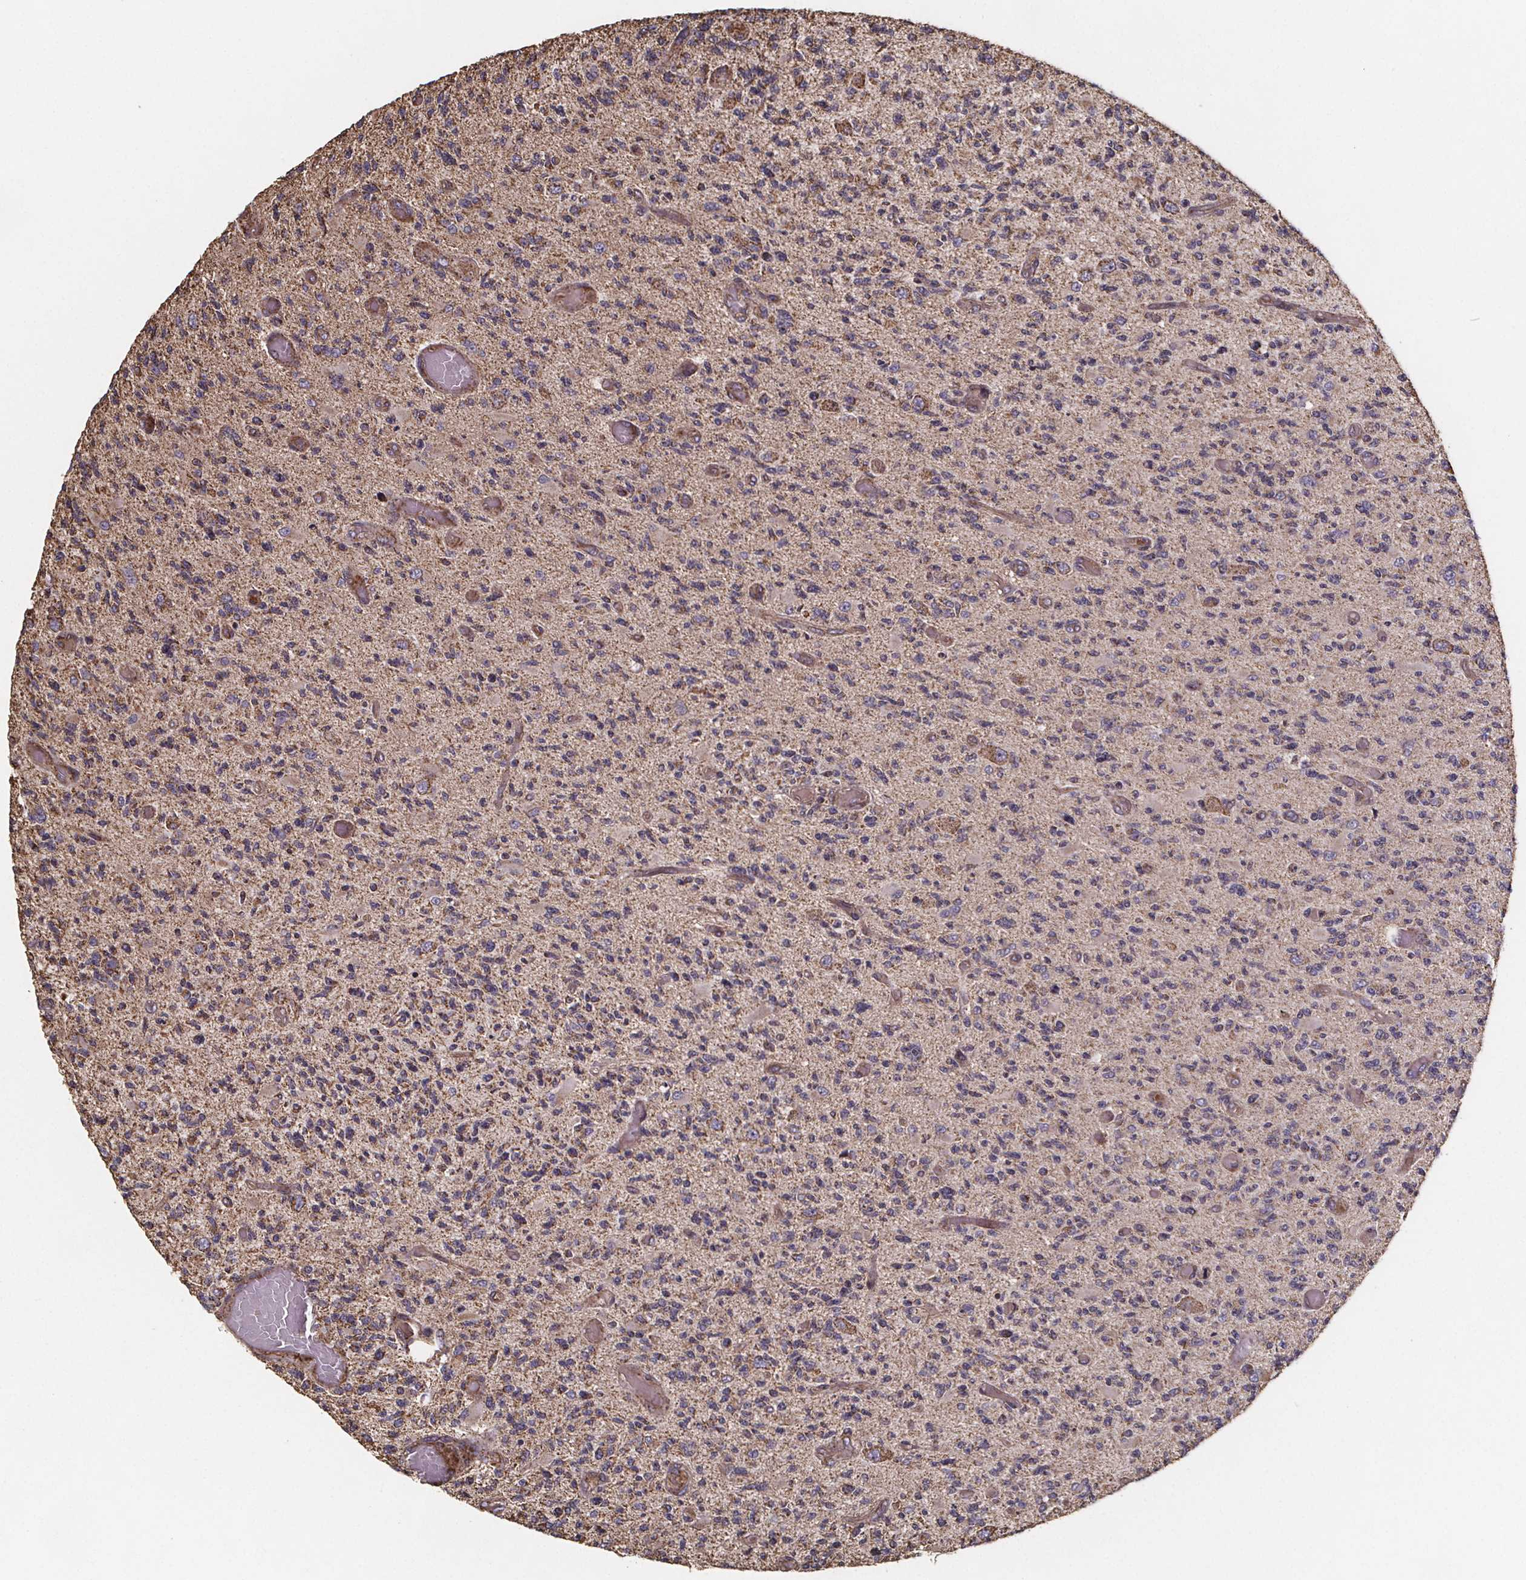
{"staining": {"intensity": "weak", "quantity": "<25%", "location": "cytoplasmic/membranous"}, "tissue": "glioma", "cell_type": "Tumor cells", "image_type": "cancer", "snomed": [{"axis": "morphology", "description": "Glioma, malignant, High grade"}, {"axis": "topography", "description": "Brain"}], "caption": "IHC micrograph of malignant glioma (high-grade) stained for a protein (brown), which exhibits no expression in tumor cells.", "gene": "SLC35D2", "patient": {"sex": "female", "age": 63}}